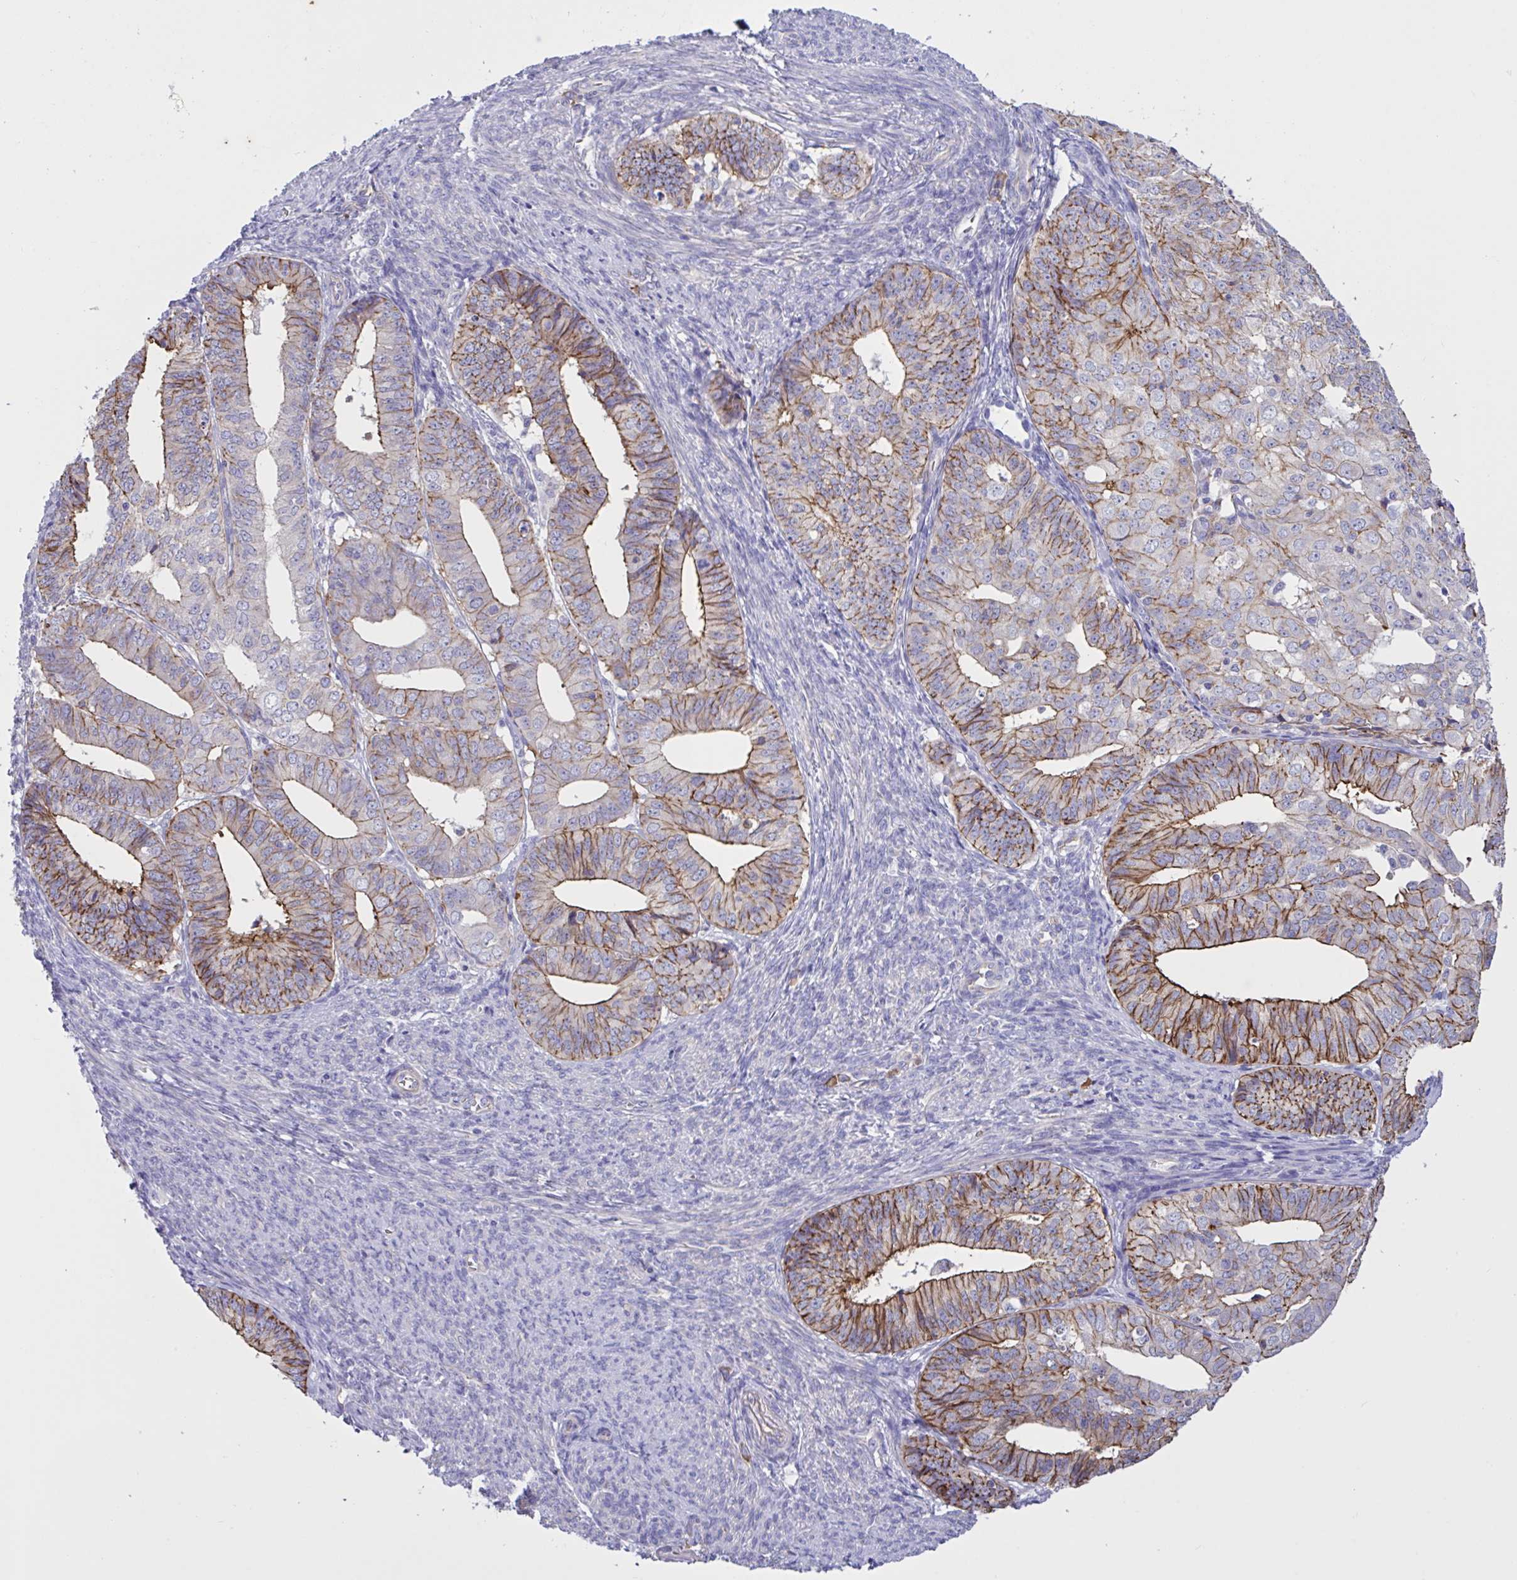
{"staining": {"intensity": "strong", "quantity": "25%-75%", "location": "cytoplasmic/membranous"}, "tissue": "endometrial cancer", "cell_type": "Tumor cells", "image_type": "cancer", "snomed": [{"axis": "morphology", "description": "Adenocarcinoma, NOS"}, {"axis": "topography", "description": "Endometrium"}], "caption": "High-power microscopy captured an IHC histopathology image of adenocarcinoma (endometrial), revealing strong cytoplasmic/membranous positivity in approximately 25%-75% of tumor cells.", "gene": "SLC66A1", "patient": {"sex": "female", "age": 56}}